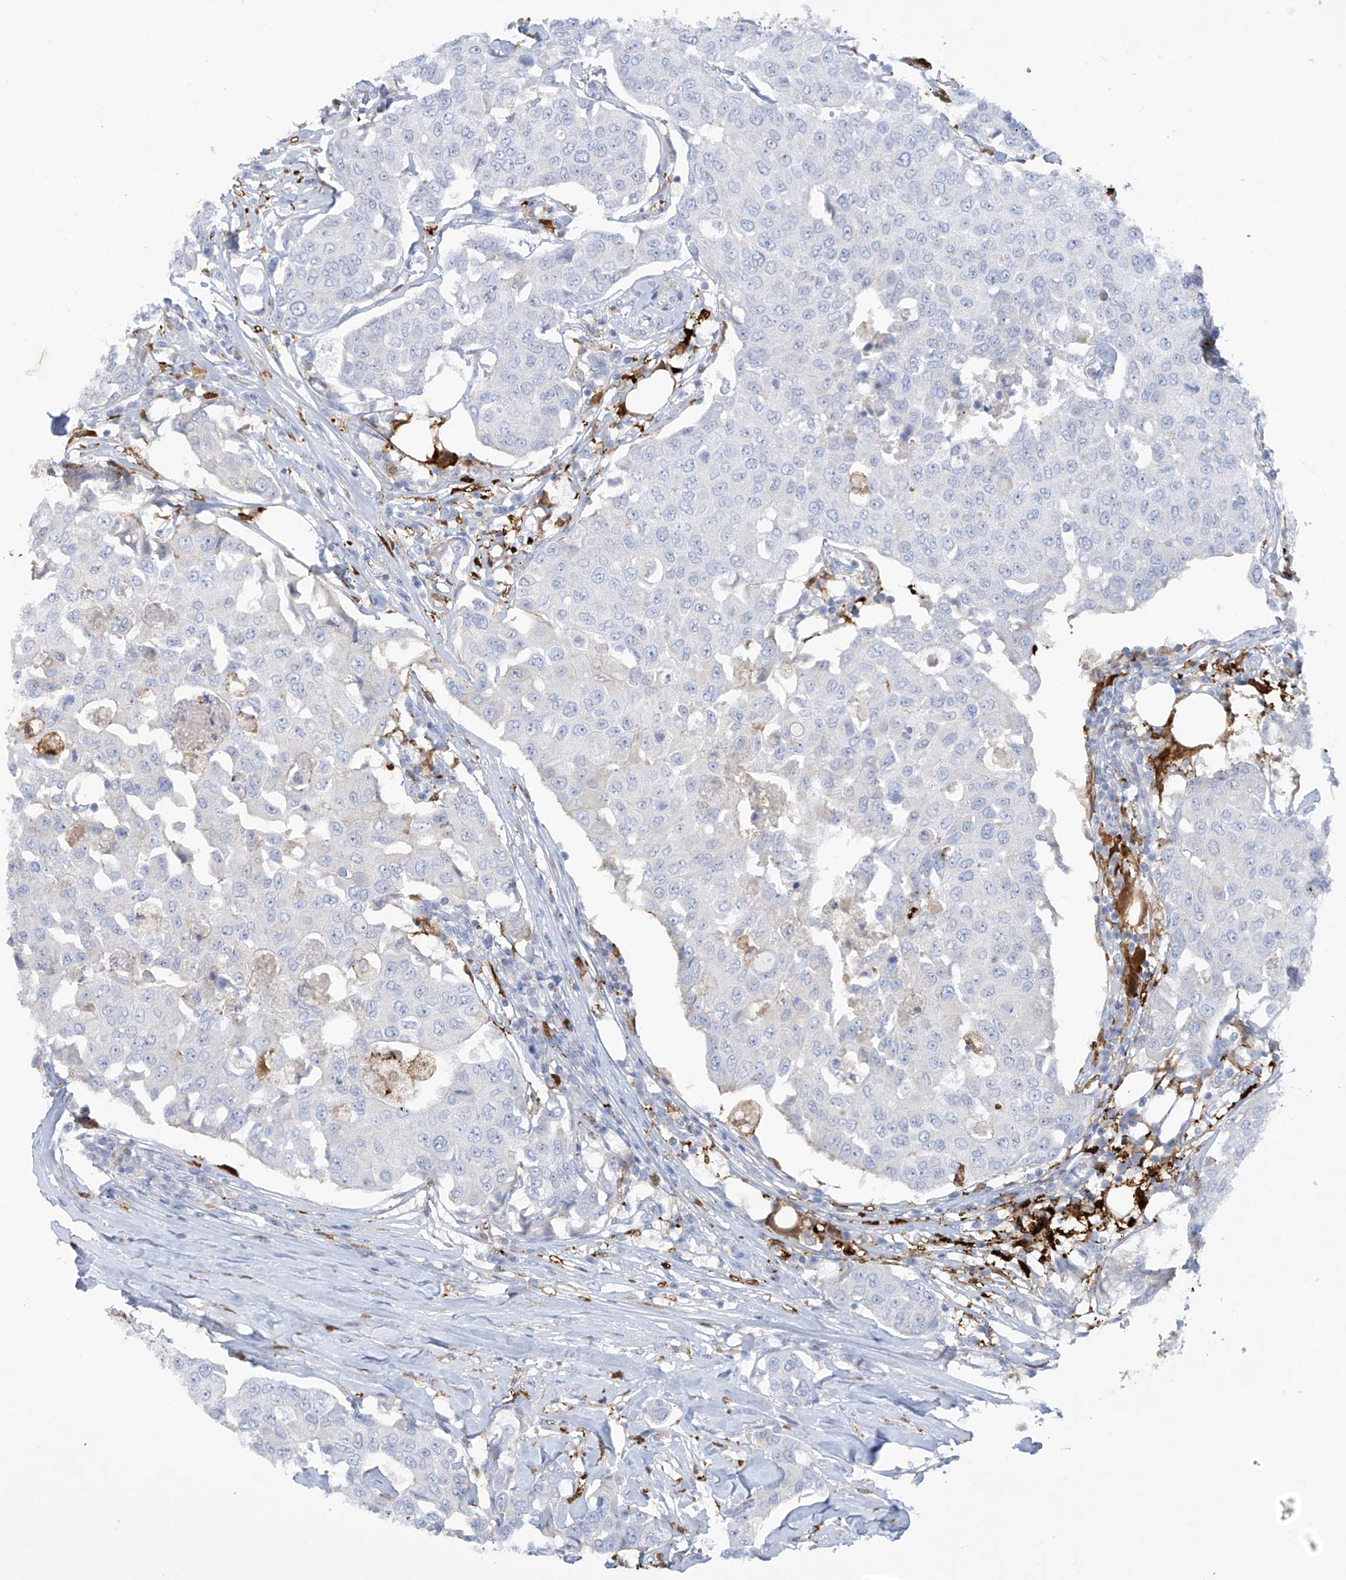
{"staining": {"intensity": "negative", "quantity": "none", "location": "none"}, "tissue": "breast cancer", "cell_type": "Tumor cells", "image_type": "cancer", "snomed": [{"axis": "morphology", "description": "Duct carcinoma"}, {"axis": "topography", "description": "Breast"}], "caption": "The immunohistochemistry (IHC) histopathology image has no significant staining in tumor cells of breast cancer (invasive ductal carcinoma) tissue.", "gene": "TRMT2B", "patient": {"sex": "female", "age": 80}}